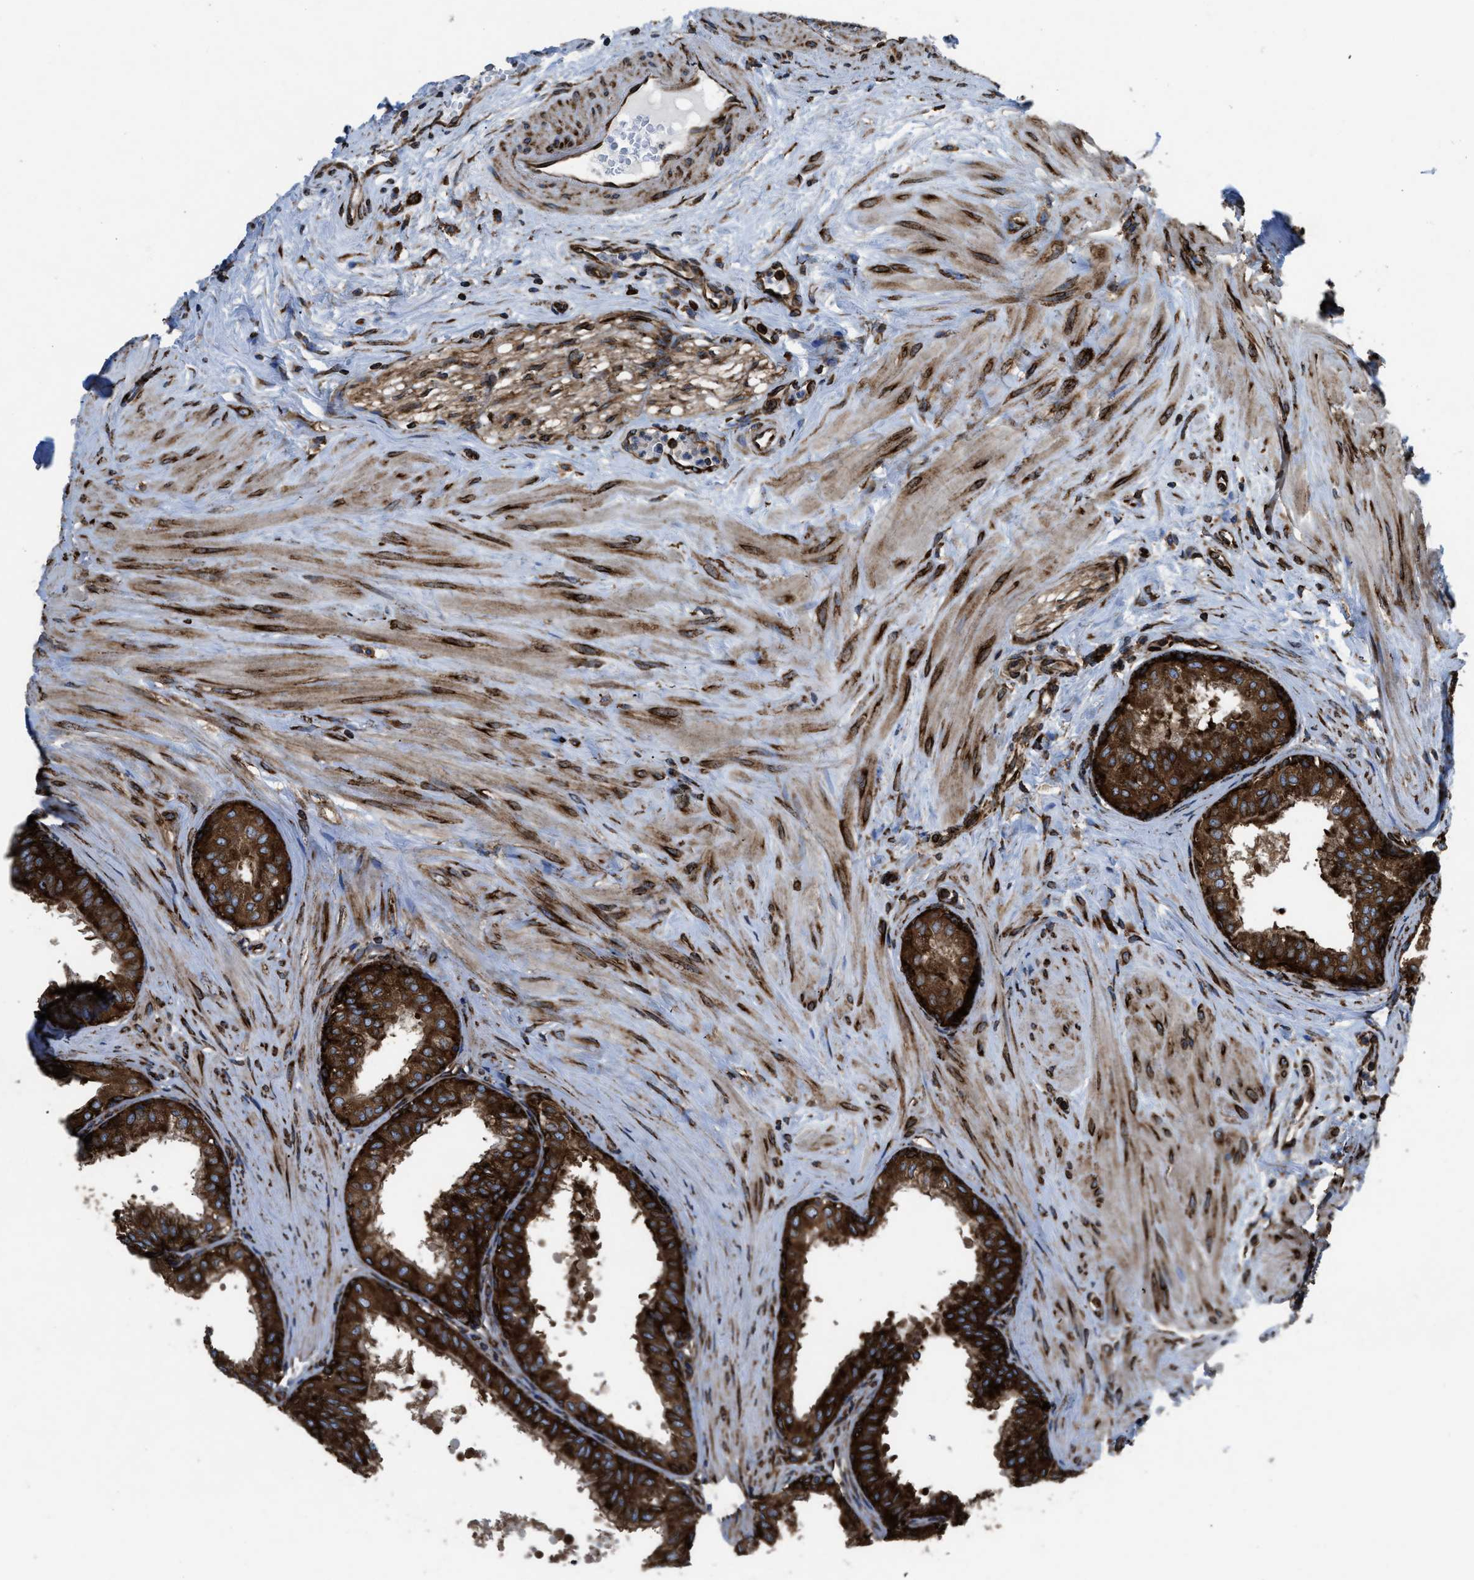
{"staining": {"intensity": "strong", "quantity": ">75%", "location": "cytoplasmic/membranous"}, "tissue": "seminal vesicle", "cell_type": "Glandular cells", "image_type": "normal", "snomed": [{"axis": "morphology", "description": "Normal tissue, NOS"}, {"axis": "topography", "description": "Prostate"}, {"axis": "topography", "description": "Seminal veicle"}], "caption": "Immunohistochemical staining of benign human seminal vesicle demonstrates >75% levels of strong cytoplasmic/membranous protein expression in about >75% of glandular cells.", "gene": "CAPRIN1", "patient": {"sex": "male", "age": 60}}